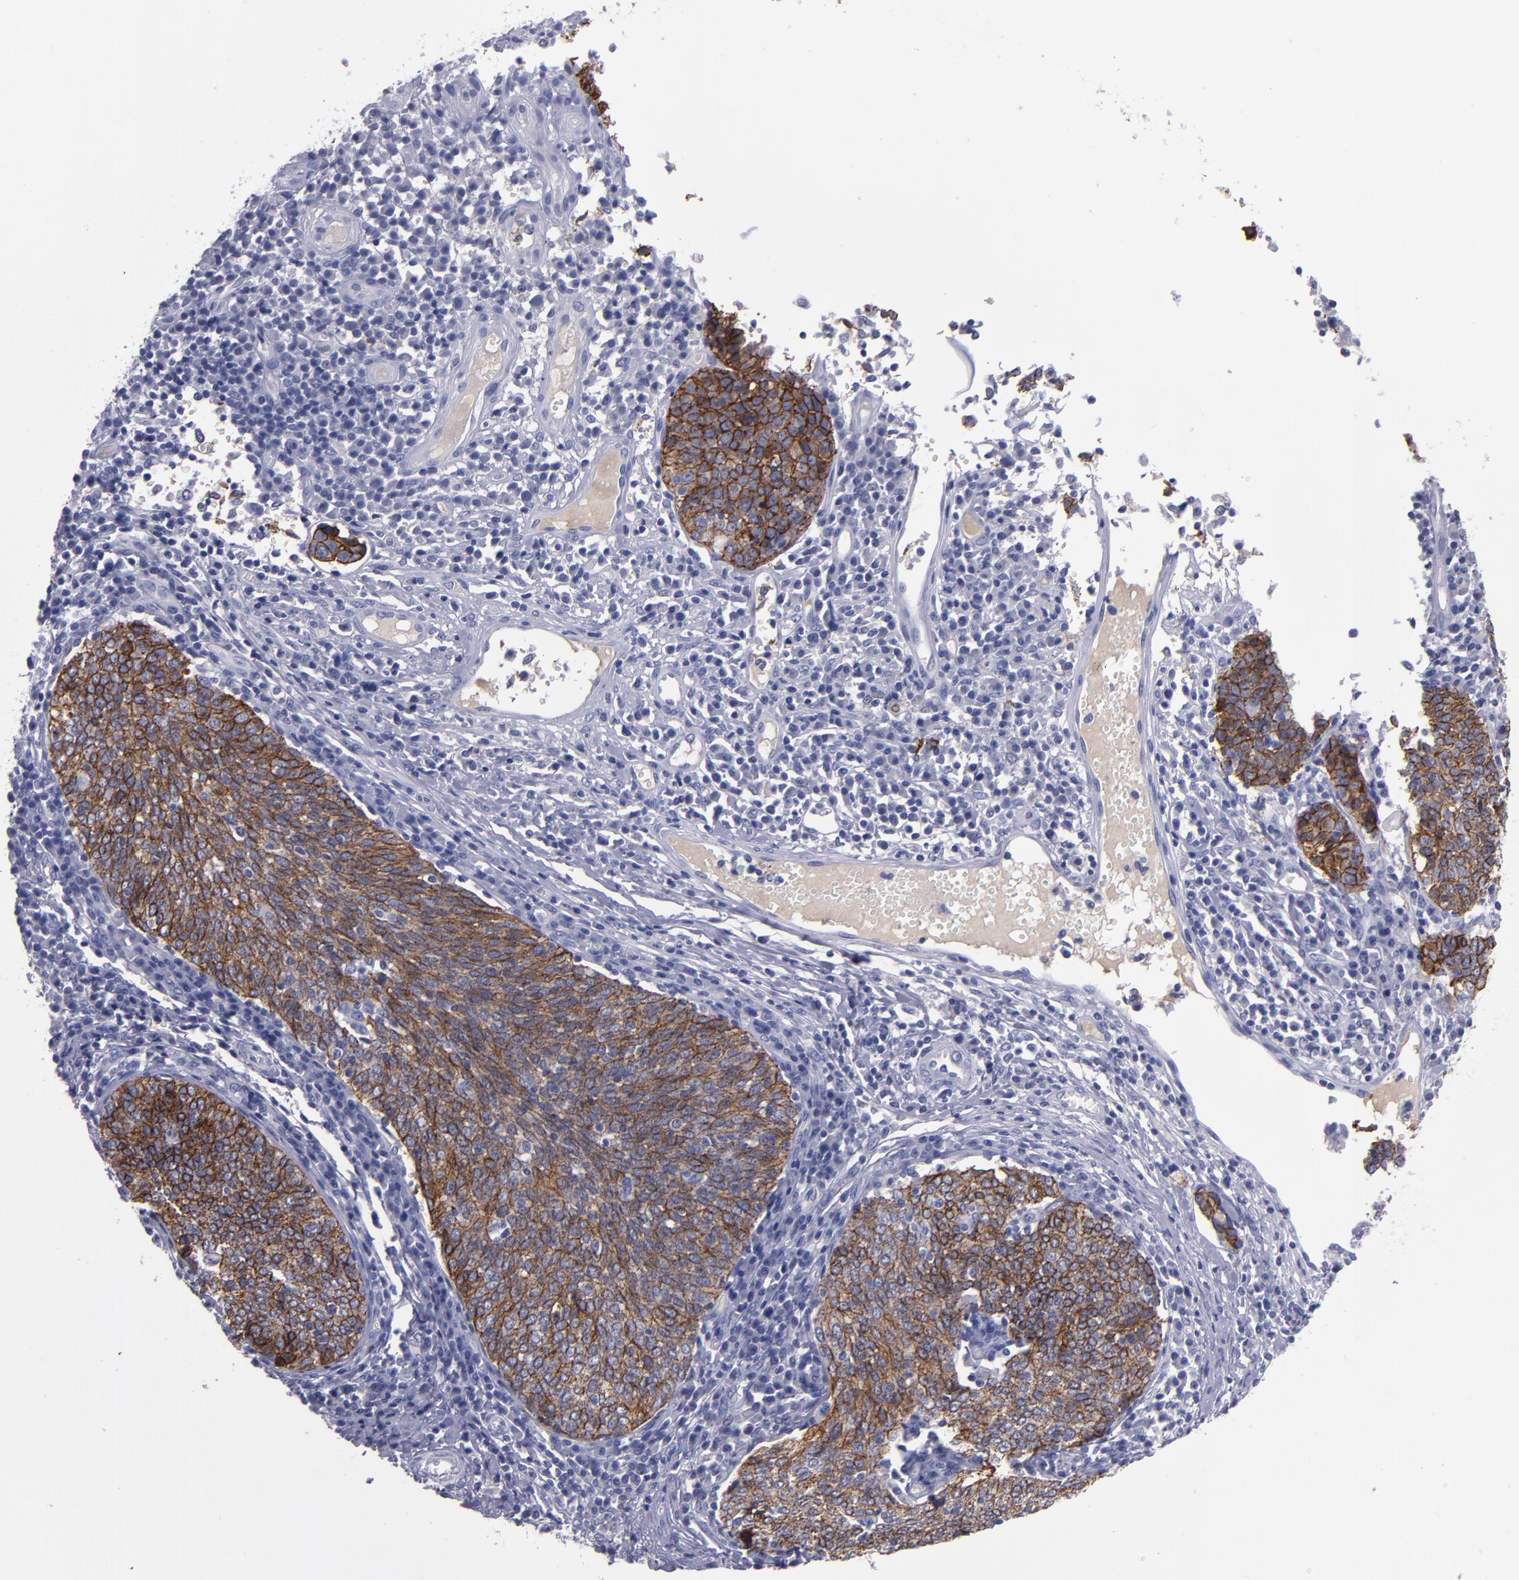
{"staining": {"intensity": "strong", "quantity": ">75%", "location": "cytoplasmic/membranous"}, "tissue": "cervical cancer", "cell_type": "Tumor cells", "image_type": "cancer", "snomed": [{"axis": "morphology", "description": "Squamous cell carcinoma, NOS"}, {"axis": "topography", "description": "Cervix"}], "caption": "Immunohistochemistry (IHC) micrograph of cervical squamous cell carcinoma stained for a protein (brown), which reveals high levels of strong cytoplasmic/membranous staining in approximately >75% of tumor cells.", "gene": "CDH3", "patient": {"sex": "female", "age": 40}}